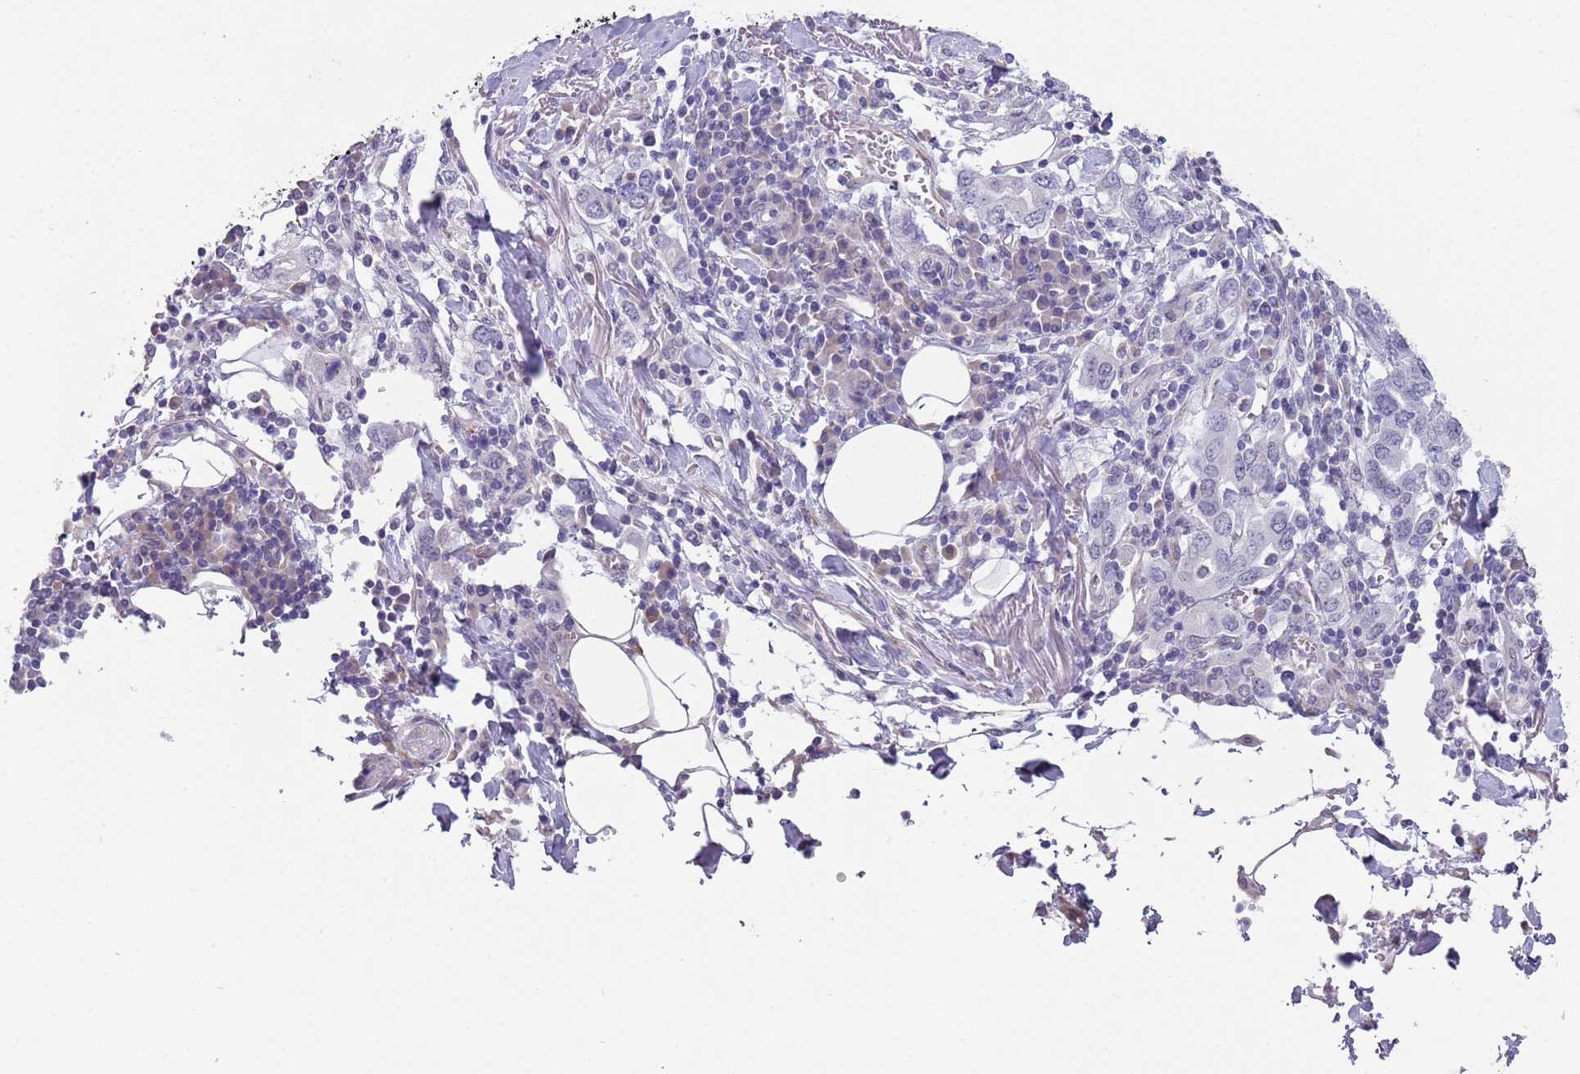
{"staining": {"intensity": "negative", "quantity": "none", "location": "none"}, "tissue": "stomach cancer", "cell_type": "Tumor cells", "image_type": "cancer", "snomed": [{"axis": "morphology", "description": "Adenocarcinoma, NOS"}, {"axis": "topography", "description": "Stomach, upper"}, {"axis": "topography", "description": "Stomach"}], "caption": "A photomicrograph of human stomach cancer is negative for staining in tumor cells.", "gene": "NBPF3", "patient": {"sex": "male", "age": 62}}